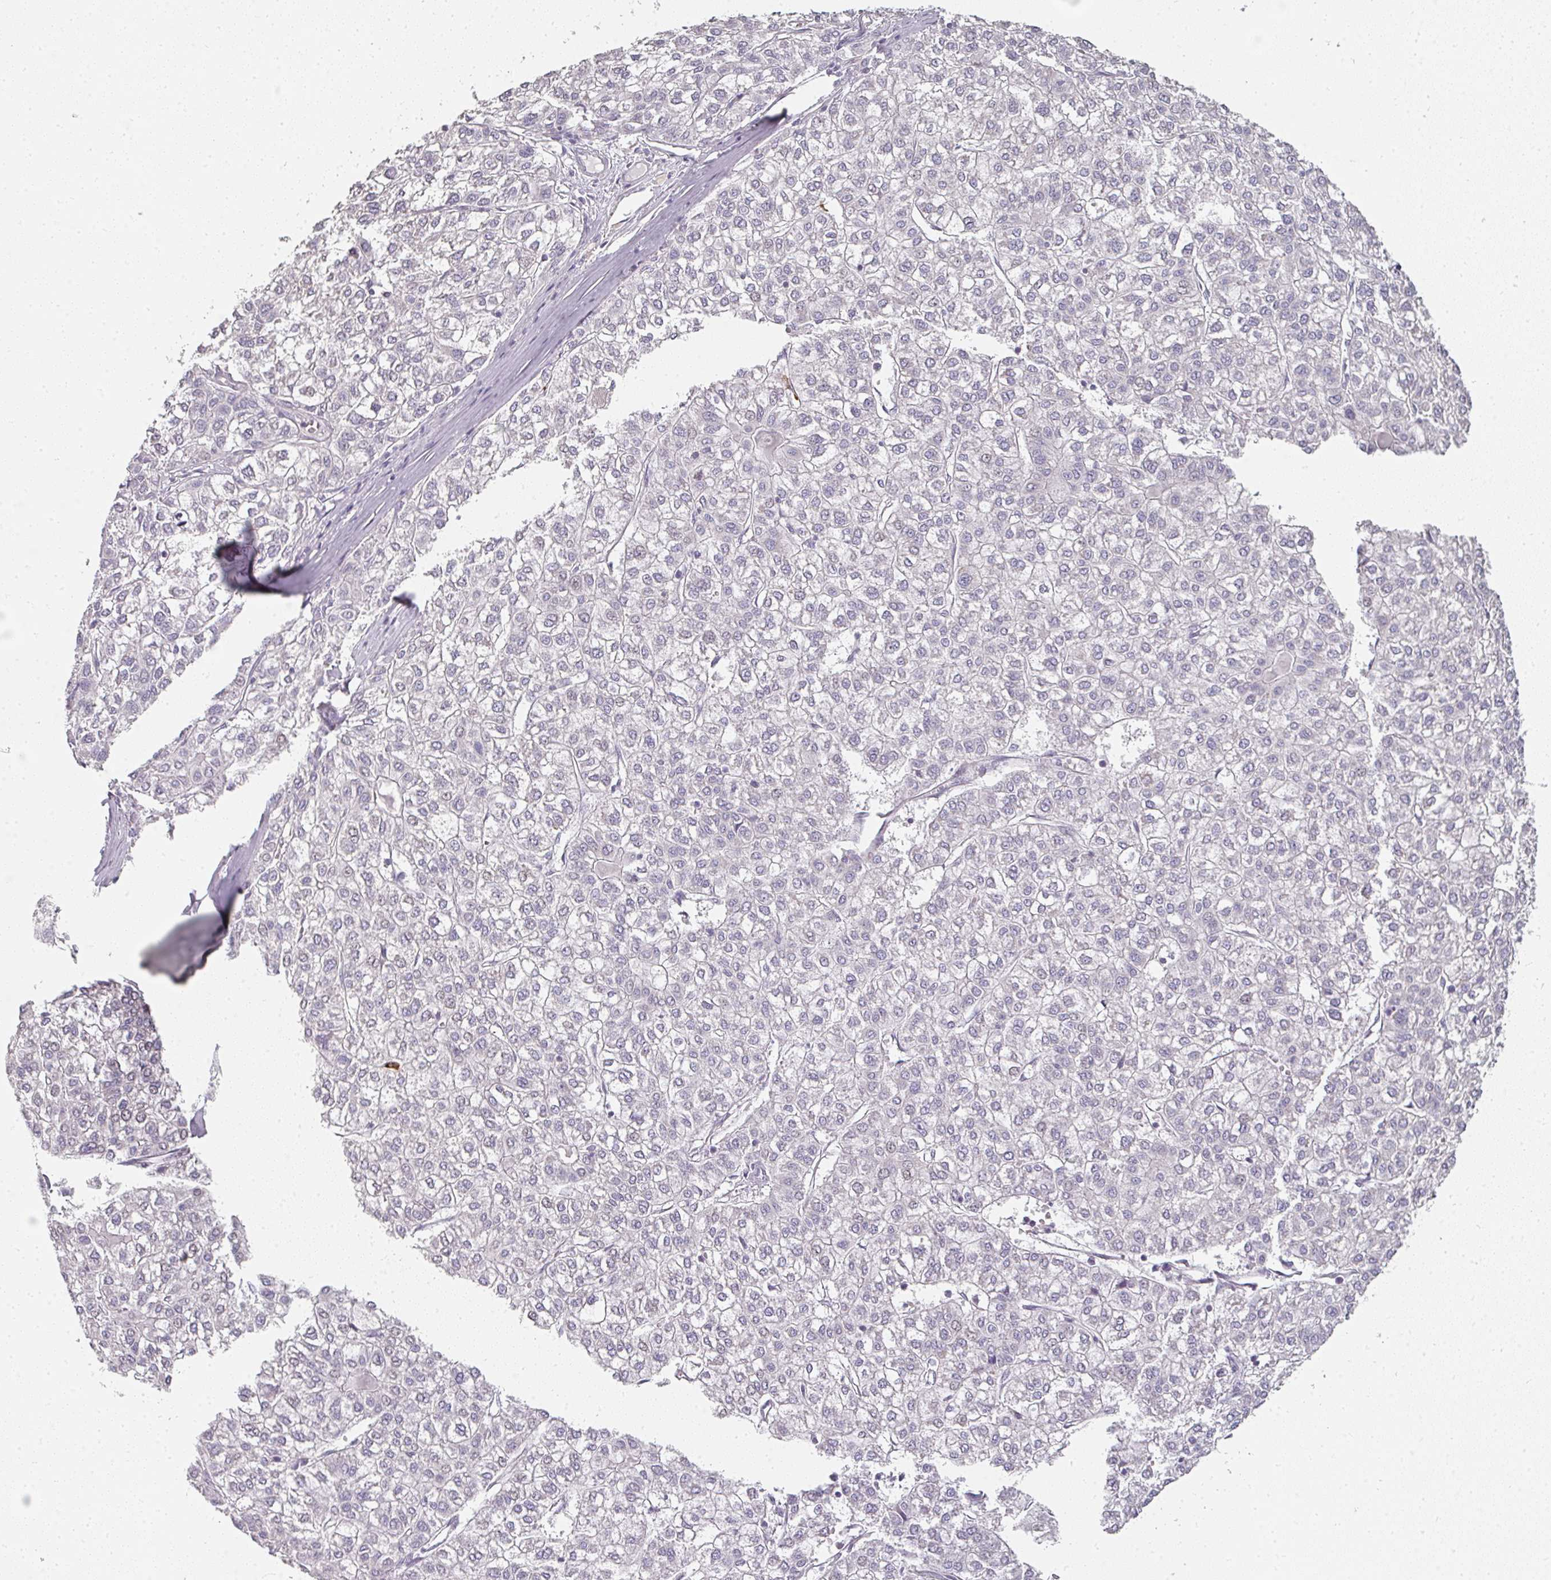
{"staining": {"intensity": "negative", "quantity": "none", "location": "none"}, "tissue": "liver cancer", "cell_type": "Tumor cells", "image_type": "cancer", "snomed": [{"axis": "morphology", "description": "Carcinoma, Hepatocellular, NOS"}, {"axis": "topography", "description": "Liver"}], "caption": "Immunohistochemical staining of human hepatocellular carcinoma (liver) shows no significant positivity in tumor cells.", "gene": "CAMP", "patient": {"sex": "female", "age": 43}}